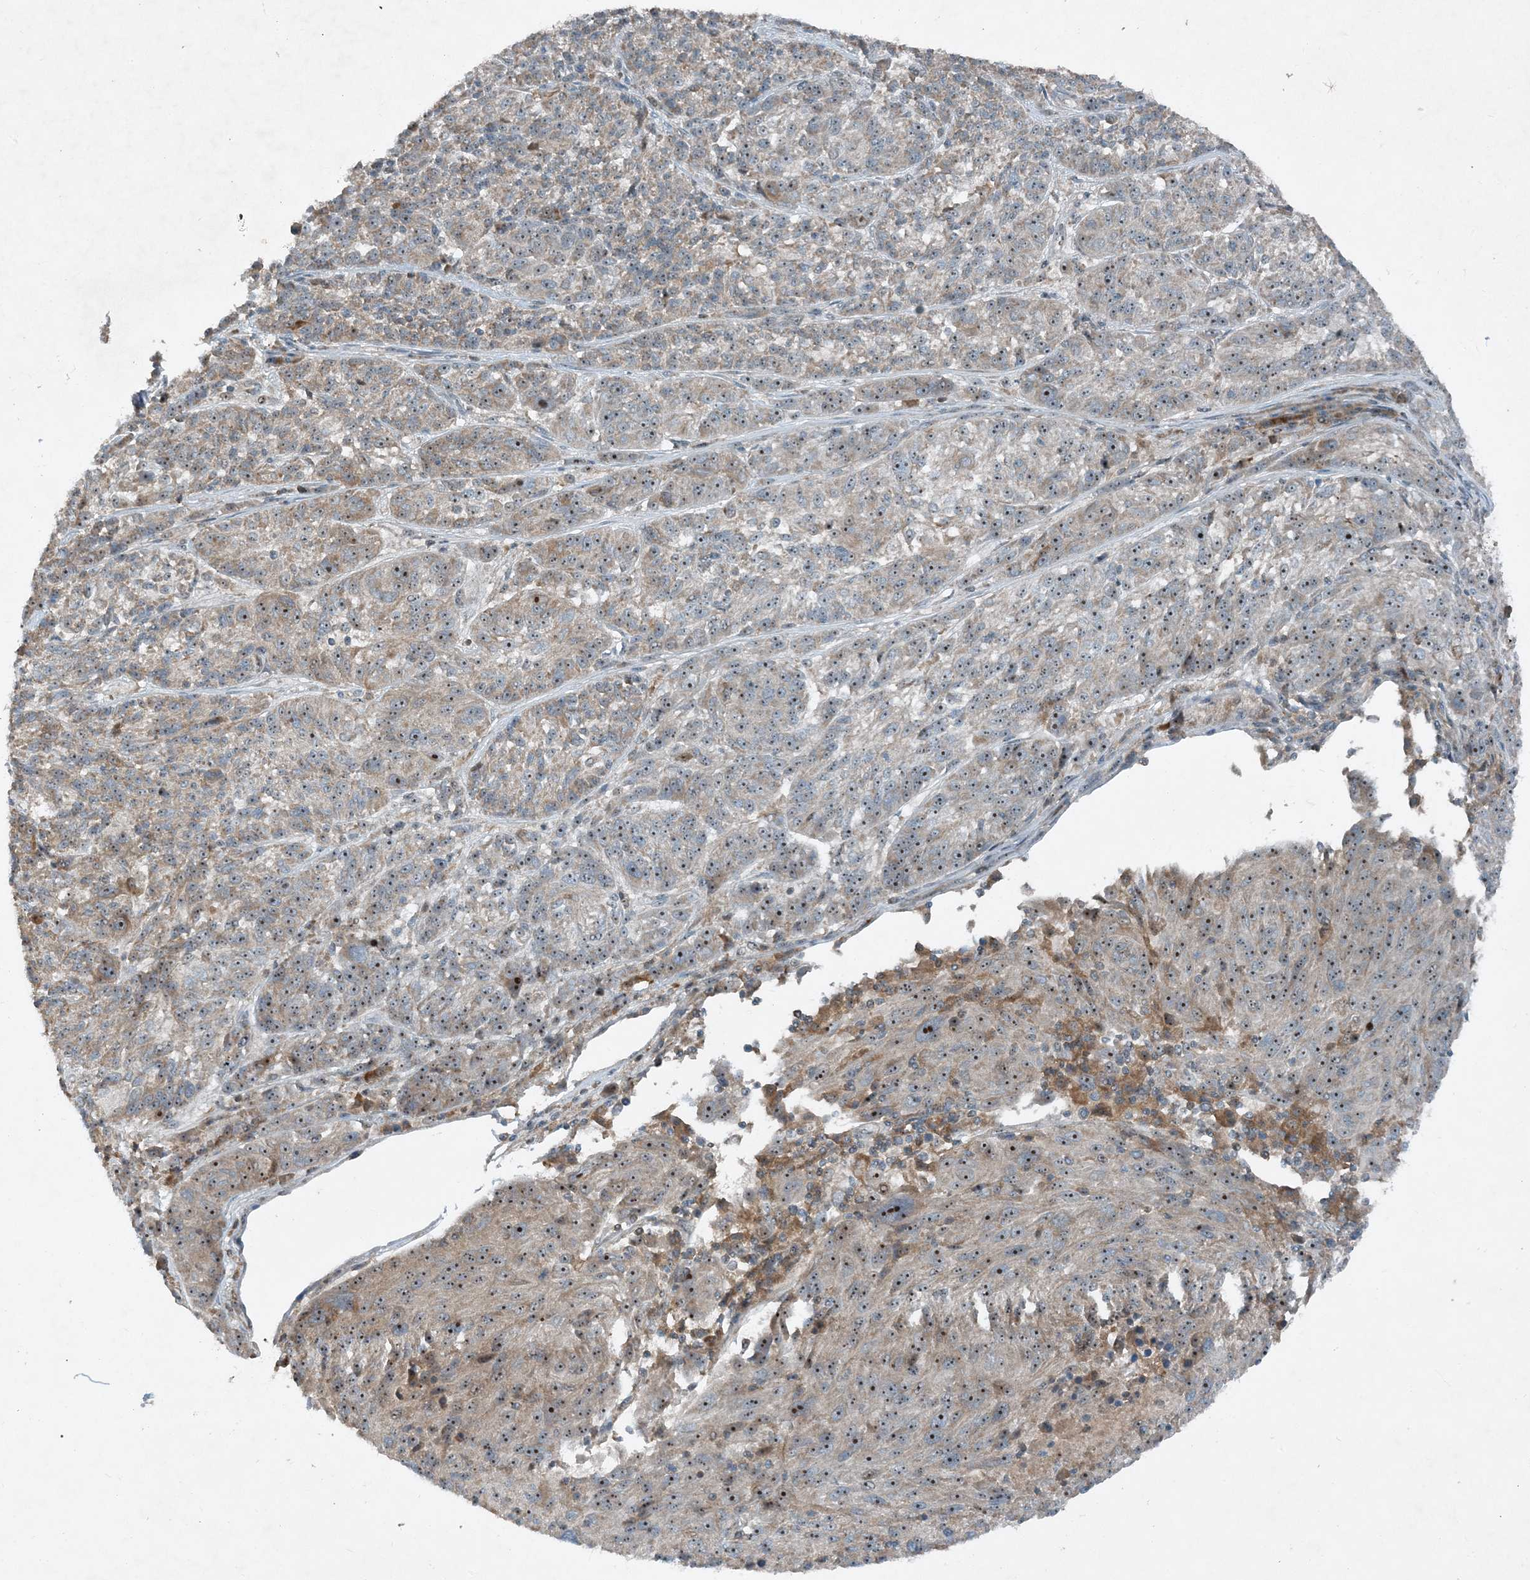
{"staining": {"intensity": "moderate", "quantity": "25%-75%", "location": "cytoplasmic/membranous,nuclear"}, "tissue": "melanoma", "cell_type": "Tumor cells", "image_type": "cancer", "snomed": [{"axis": "morphology", "description": "Malignant melanoma, NOS"}, {"axis": "topography", "description": "Skin"}], "caption": "IHC (DAB) staining of melanoma reveals moderate cytoplasmic/membranous and nuclear protein expression in approximately 25%-75% of tumor cells. Nuclei are stained in blue.", "gene": "MITD1", "patient": {"sex": "male", "age": 53}}